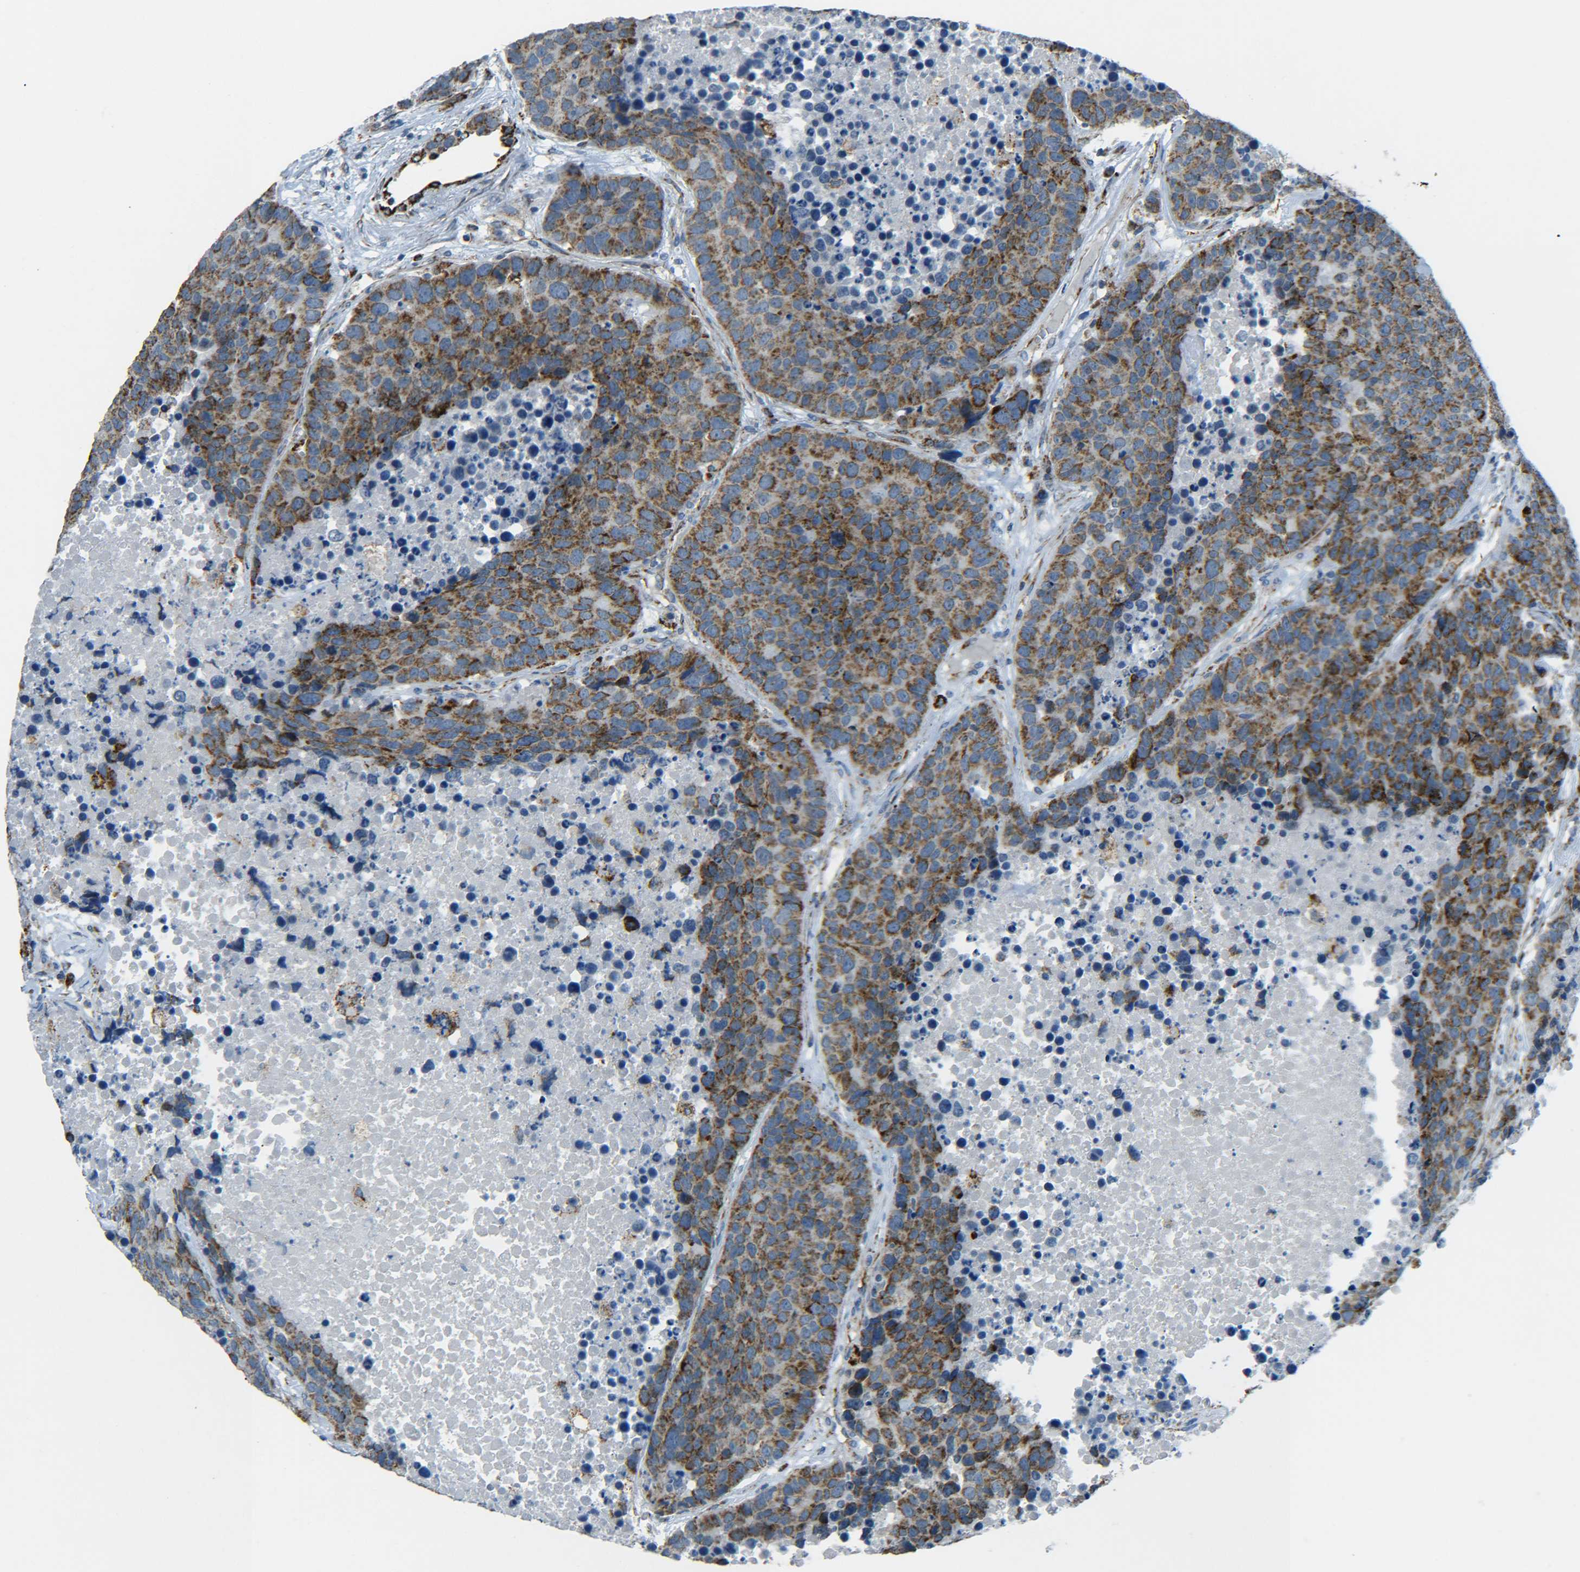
{"staining": {"intensity": "moderate", "quantity": ">75%", "location": "cytoplasmic/membranous"}, "tissue": "carcinoid", "cell_type": "Tumor cells", "image_type": "cancer", "snomed": [{"axis": "morphology", "description": "Carcinoid, malignant, NOS"}, {"axis": "topography", "description": "Lung"}], "caption": "This micrograph exhibits IHC staining of human malignant carcinoid, with medium moderate cytoplasmic/membranous positivity in approximately >75% of tumor cells.", "gene": "CYB5R1", "patient": {"sex": "male", "age": 60}}